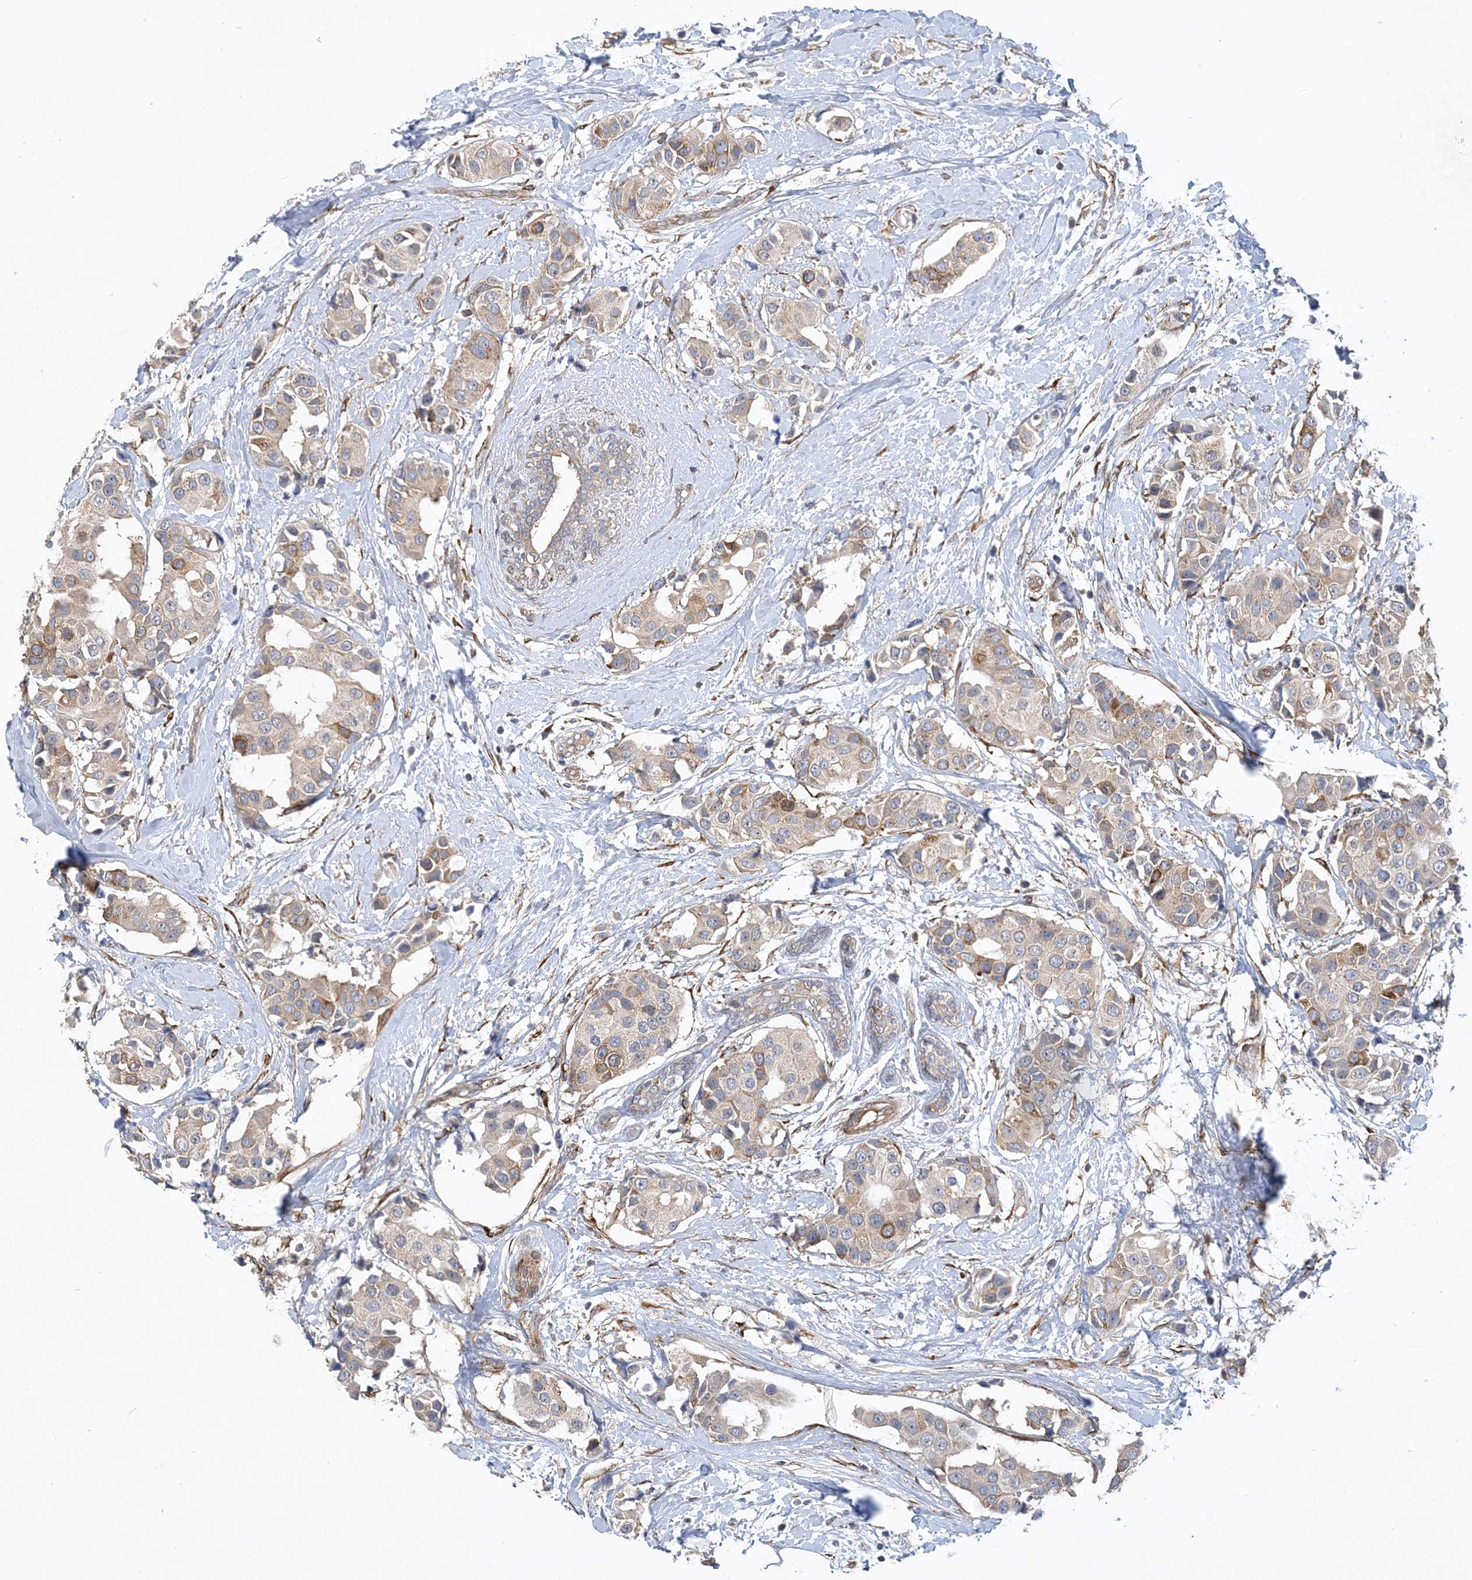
{"staining": {"intensity": "weak", "quantity": ">75%", "location": "cytoplasmic/membranous"}, "tissue": "breast cancer", "cell_type": "Tumor cells", "image_type": "cancer", "snomed": [{"axis": "morphology", "description": "Normal tissue, NOS"}, {"axis": "morphology", "description": "Duct carcinoma"}, {"axis": "topography", "description": "Breast"}], "caption": "Protein expression analysis of infiltrating ductal carcinoma (breast) reveals weak cytoplasmic/membranous positivity in about >75% of tumor cells. The staining was performed using DAB, with brown indicating positive protein expression. Nuclei are stained blue with hematoxylin.", "gene": "MAP4K5", "patient": {"sex": "female", "age": 39}}